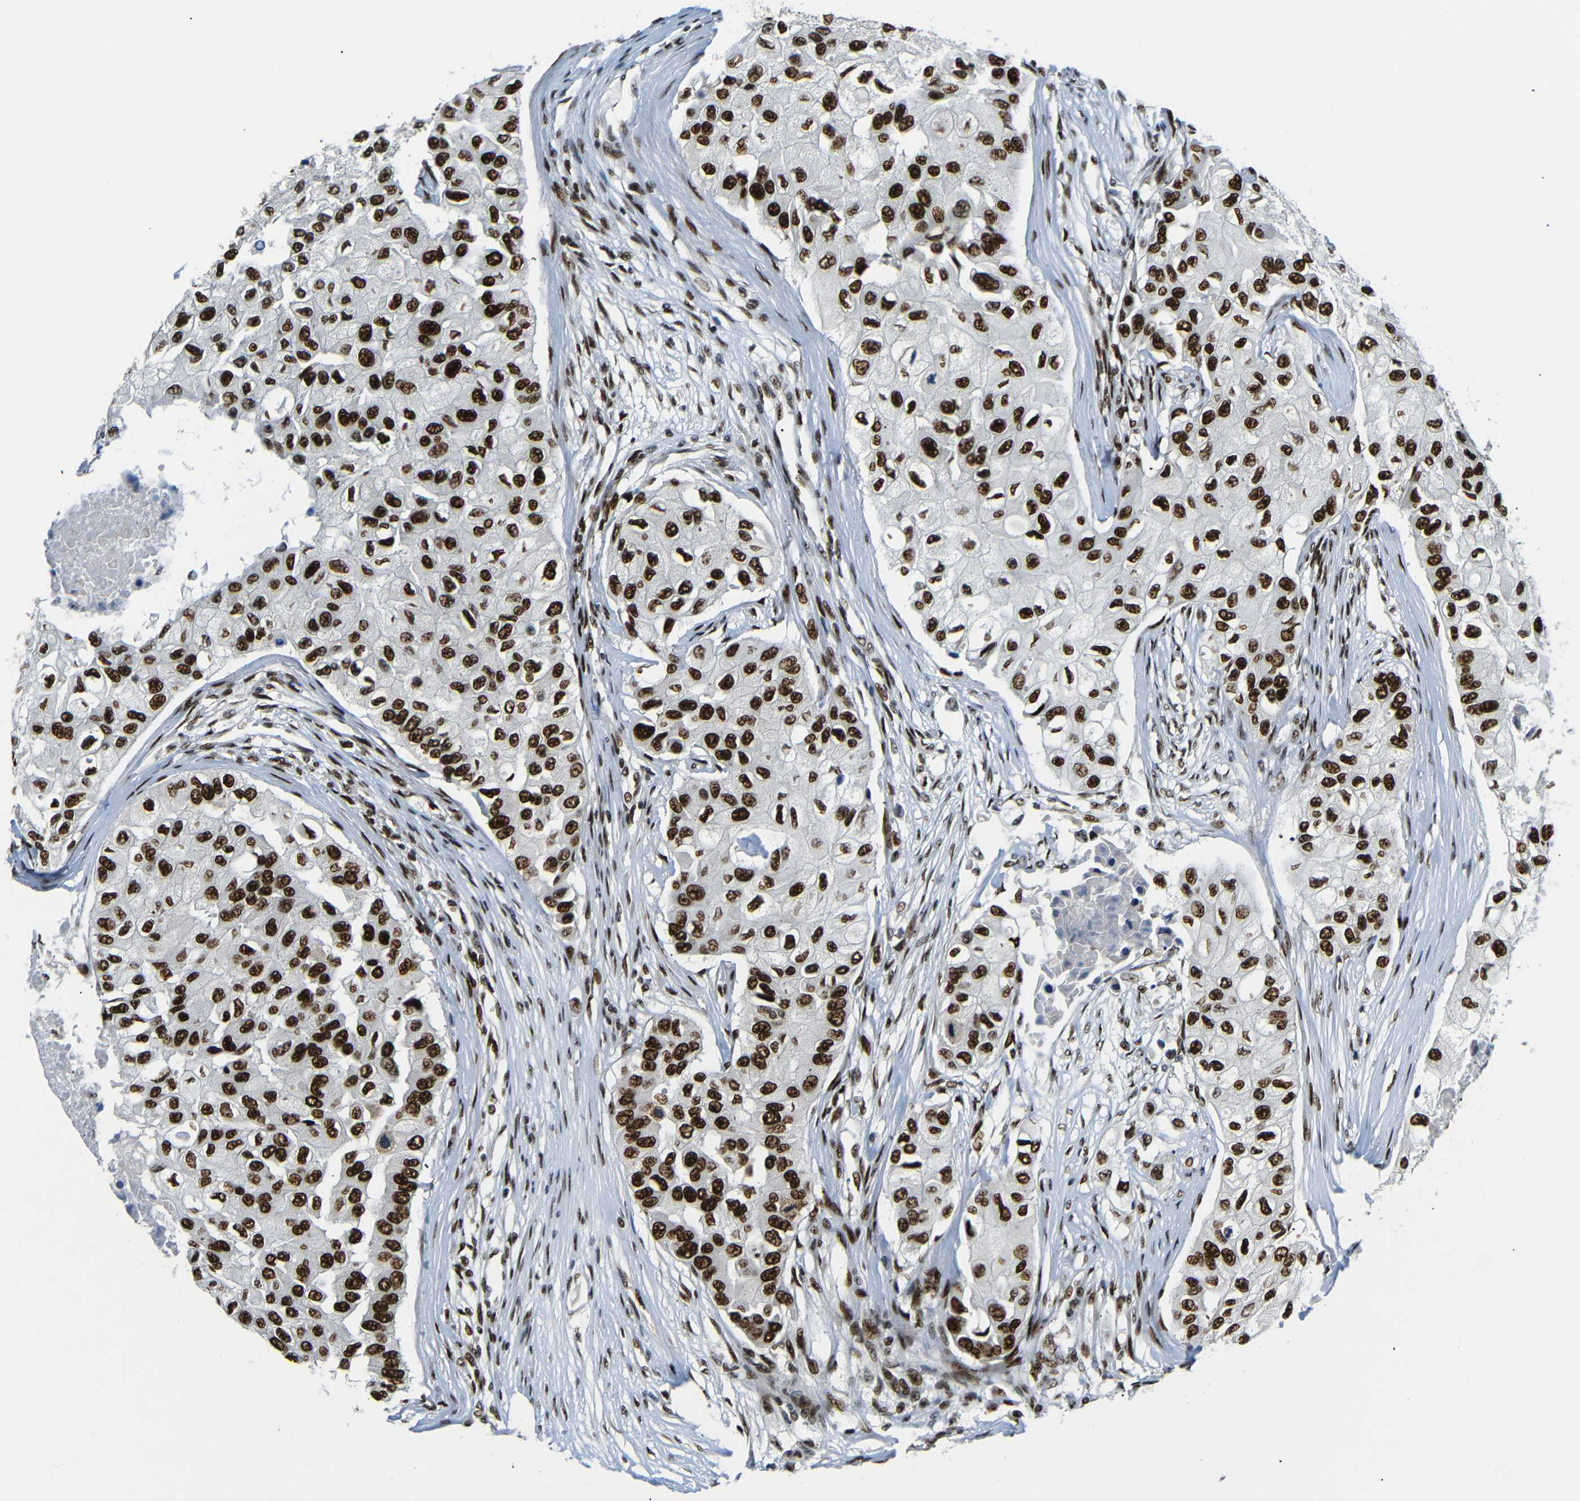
{"staining": {"intensity": "strong", "quantity": ">75%", "location": "nuclear"}, "tissue": "breast cancer", "cell_type": "Tumor cells", "image_type": "cancer", "snomed": [{"axis": "morphology", "description": "Normal tissue, NOS"}, {"axis": "morphology", "description": "Duct carcinoma"}, {"axis": "topography", "description": "Breast"}], "caption": "Strong nuclear positivity for a protein is present in about >75% of tumor cells of breast cancer (invasive ductal carcinoma) using immunohistochemistry.", "gene": "SETDB2", "patient": {"sex": "female", "age": 49}}